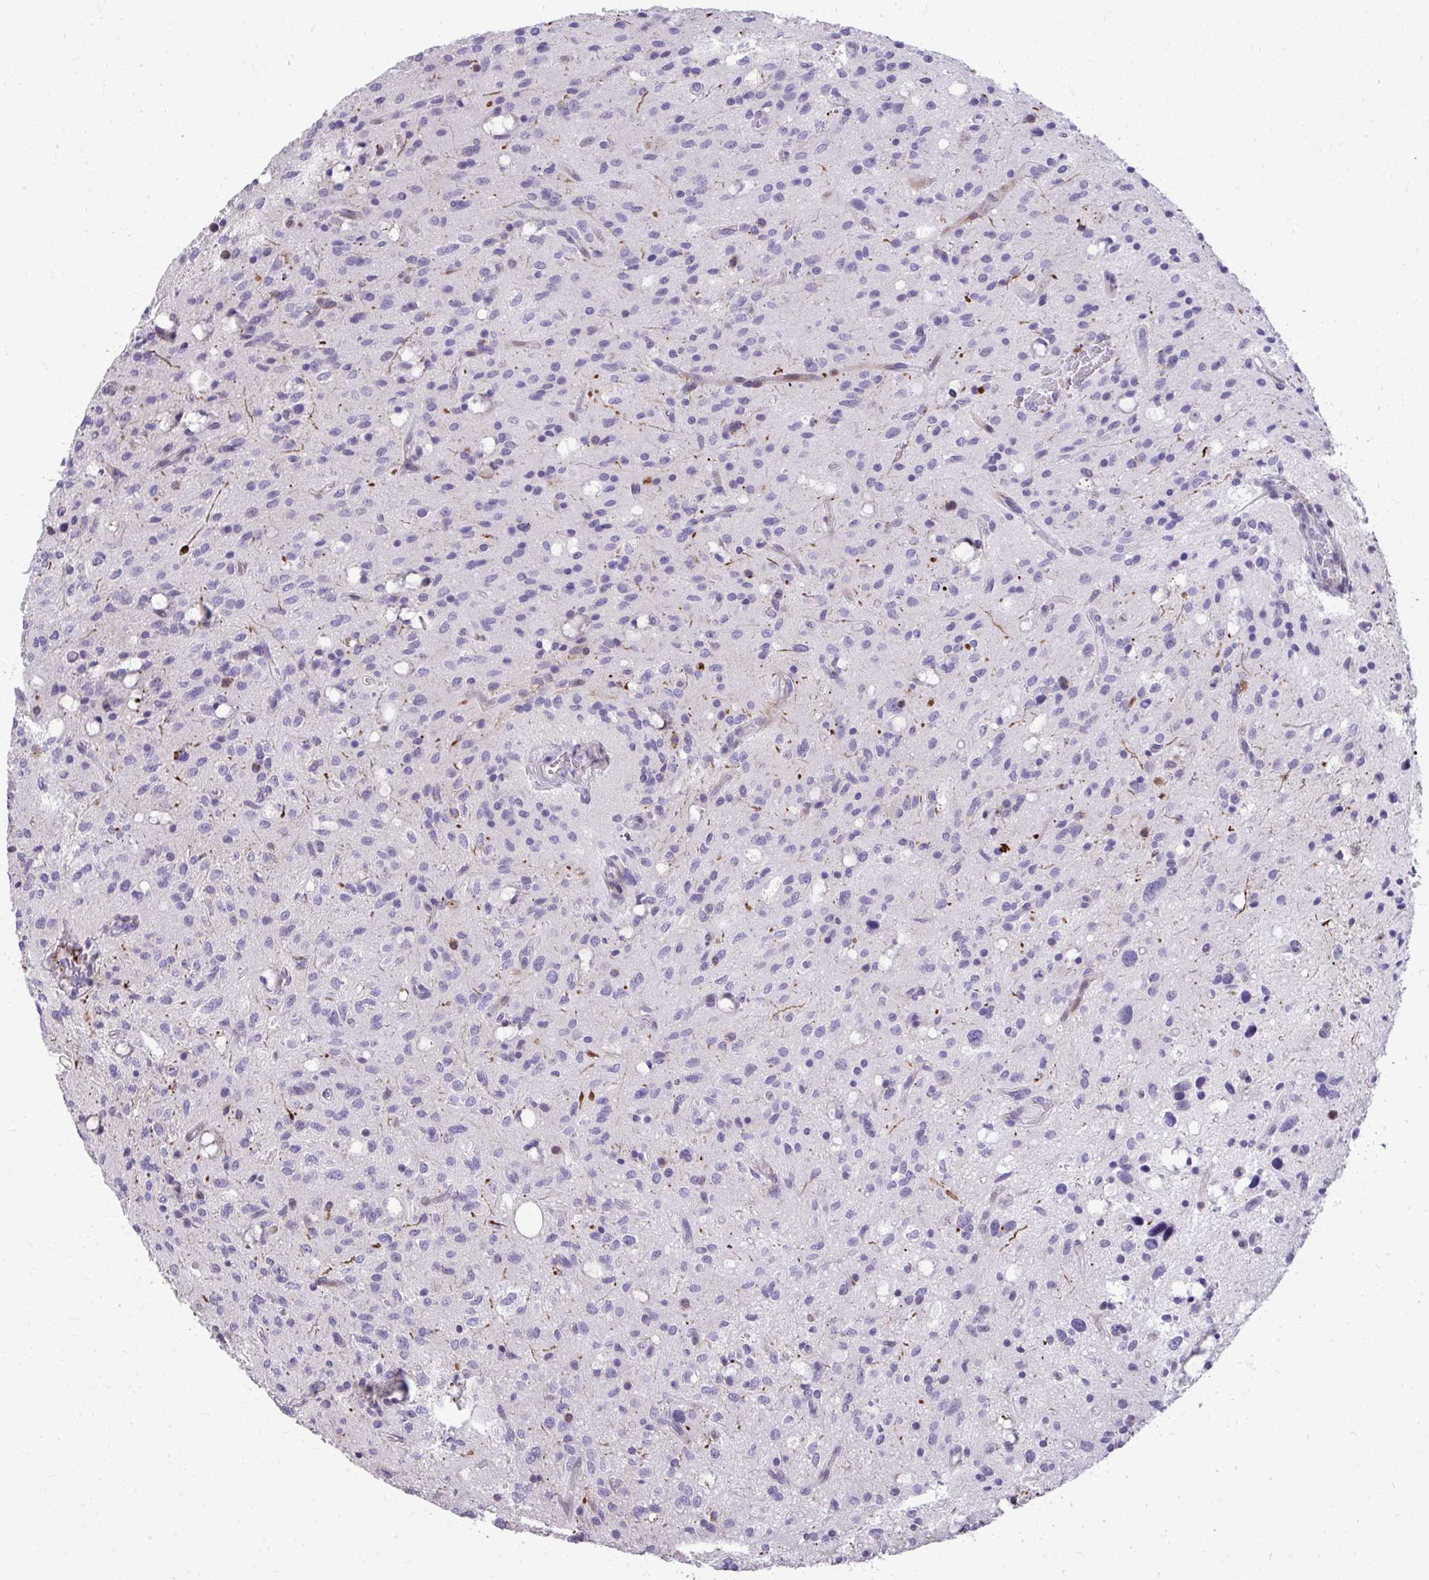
{"staining": {"intensity": "negative", "quantity": "none", "location": "none"}, "tissue": "glioma", "cell_type": "Tumor cells", "image_type": "cancer", "snomed": [{"axis": "morphology", "description": "Glioma, malignant, Low grade"}, {"axis": "topography", "description": "Brain"}], "caption": "The image demonstrates no staining of tumor cells in glioma.", "gene": "DLX4", "patient": {"sex": "female", "age": 58}}